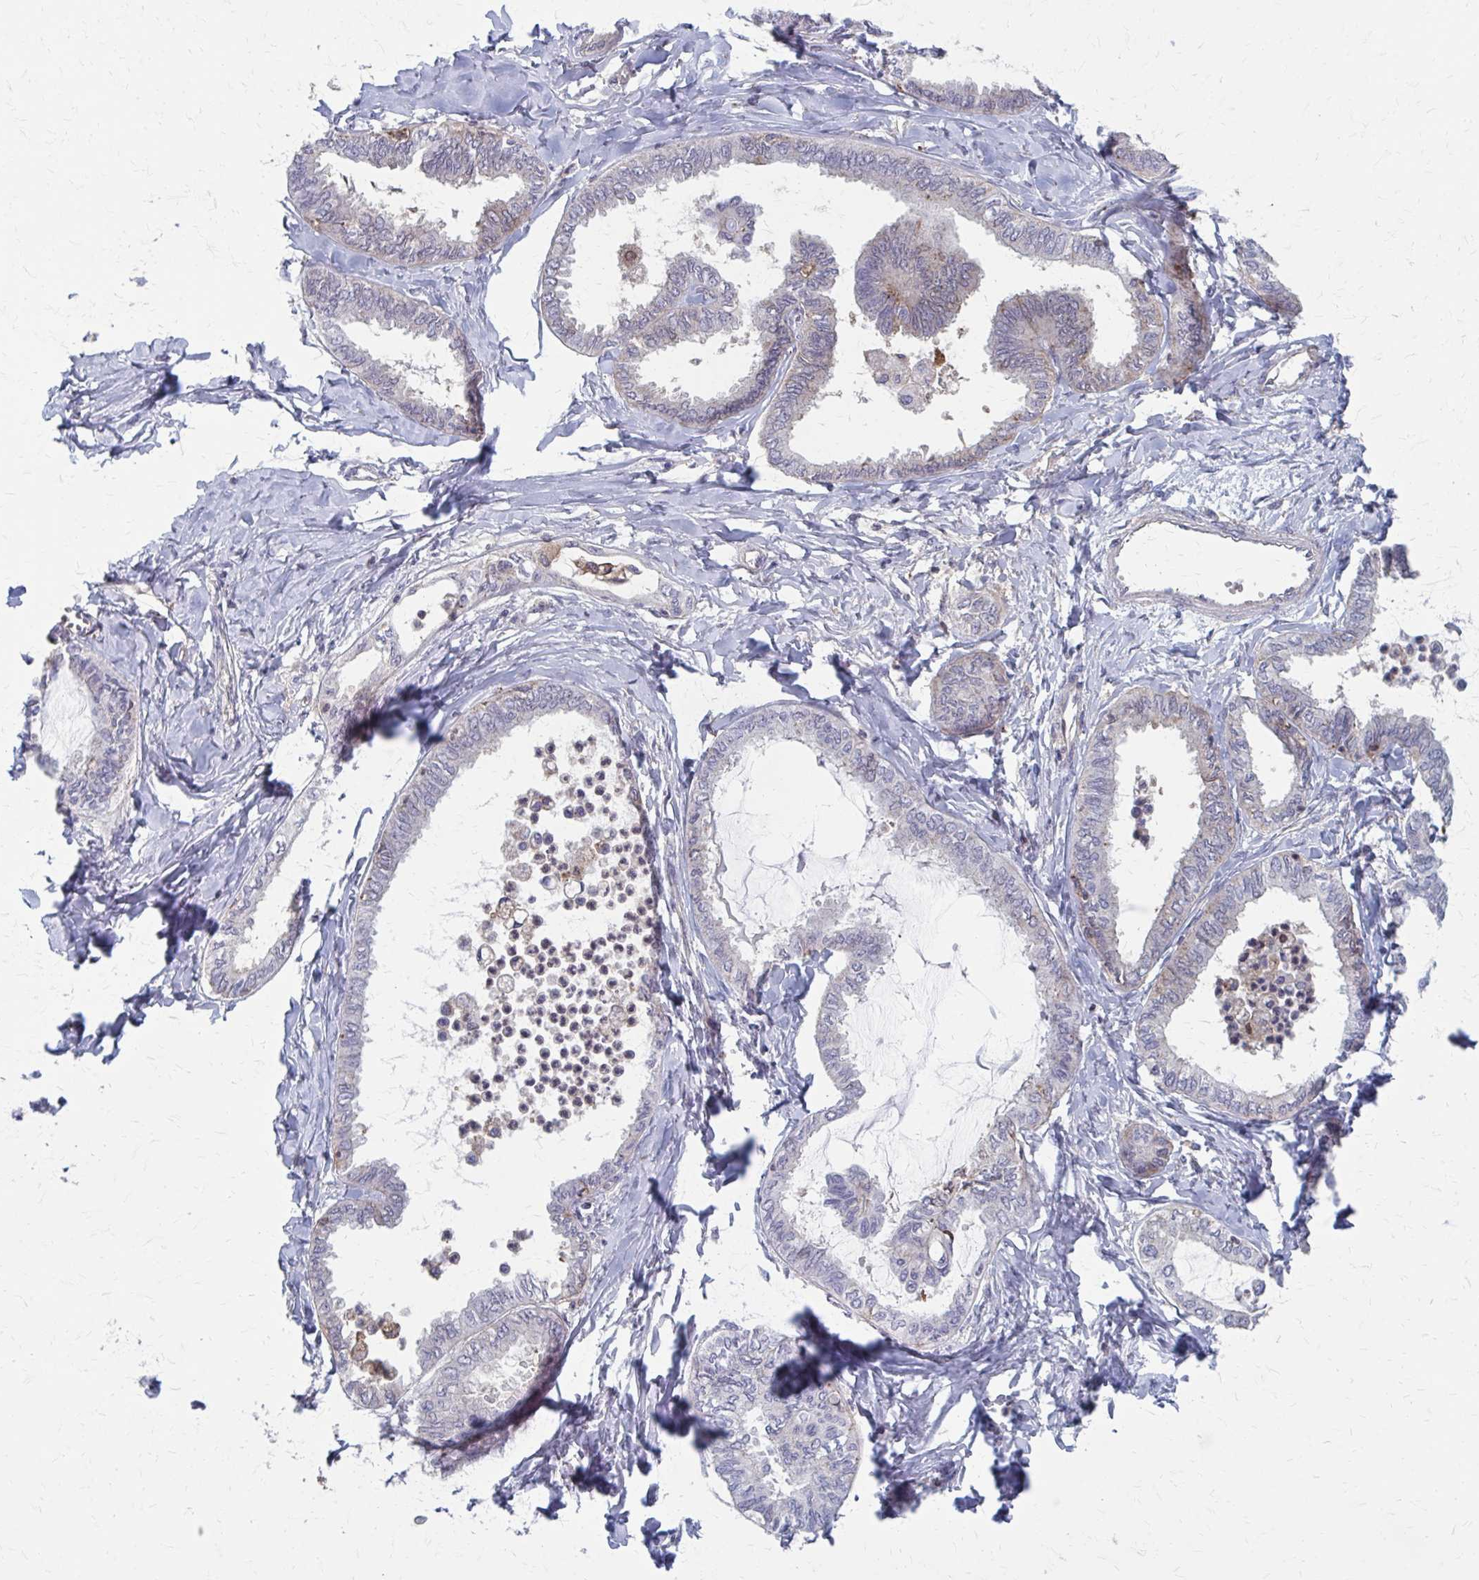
{"staining": {"intensity": "negative", "quantity": "none", "location": "none"}, "tissue": "ovarian cancer", "cell_type": "Tumor cells", "image_type": "cancer", "snomed": [{"axis": "morphology", "description": "Carcinoma, endometroid"}, {"axis": "topography", "description": "Ovary"}], "caption": "DAB immunohistochemical staining of endometroid carcinoma (ovarian) reveals no significant positivity in tumor cells.", "gene": "MMP14", "patient": {"sex": "female", "age": 70}}